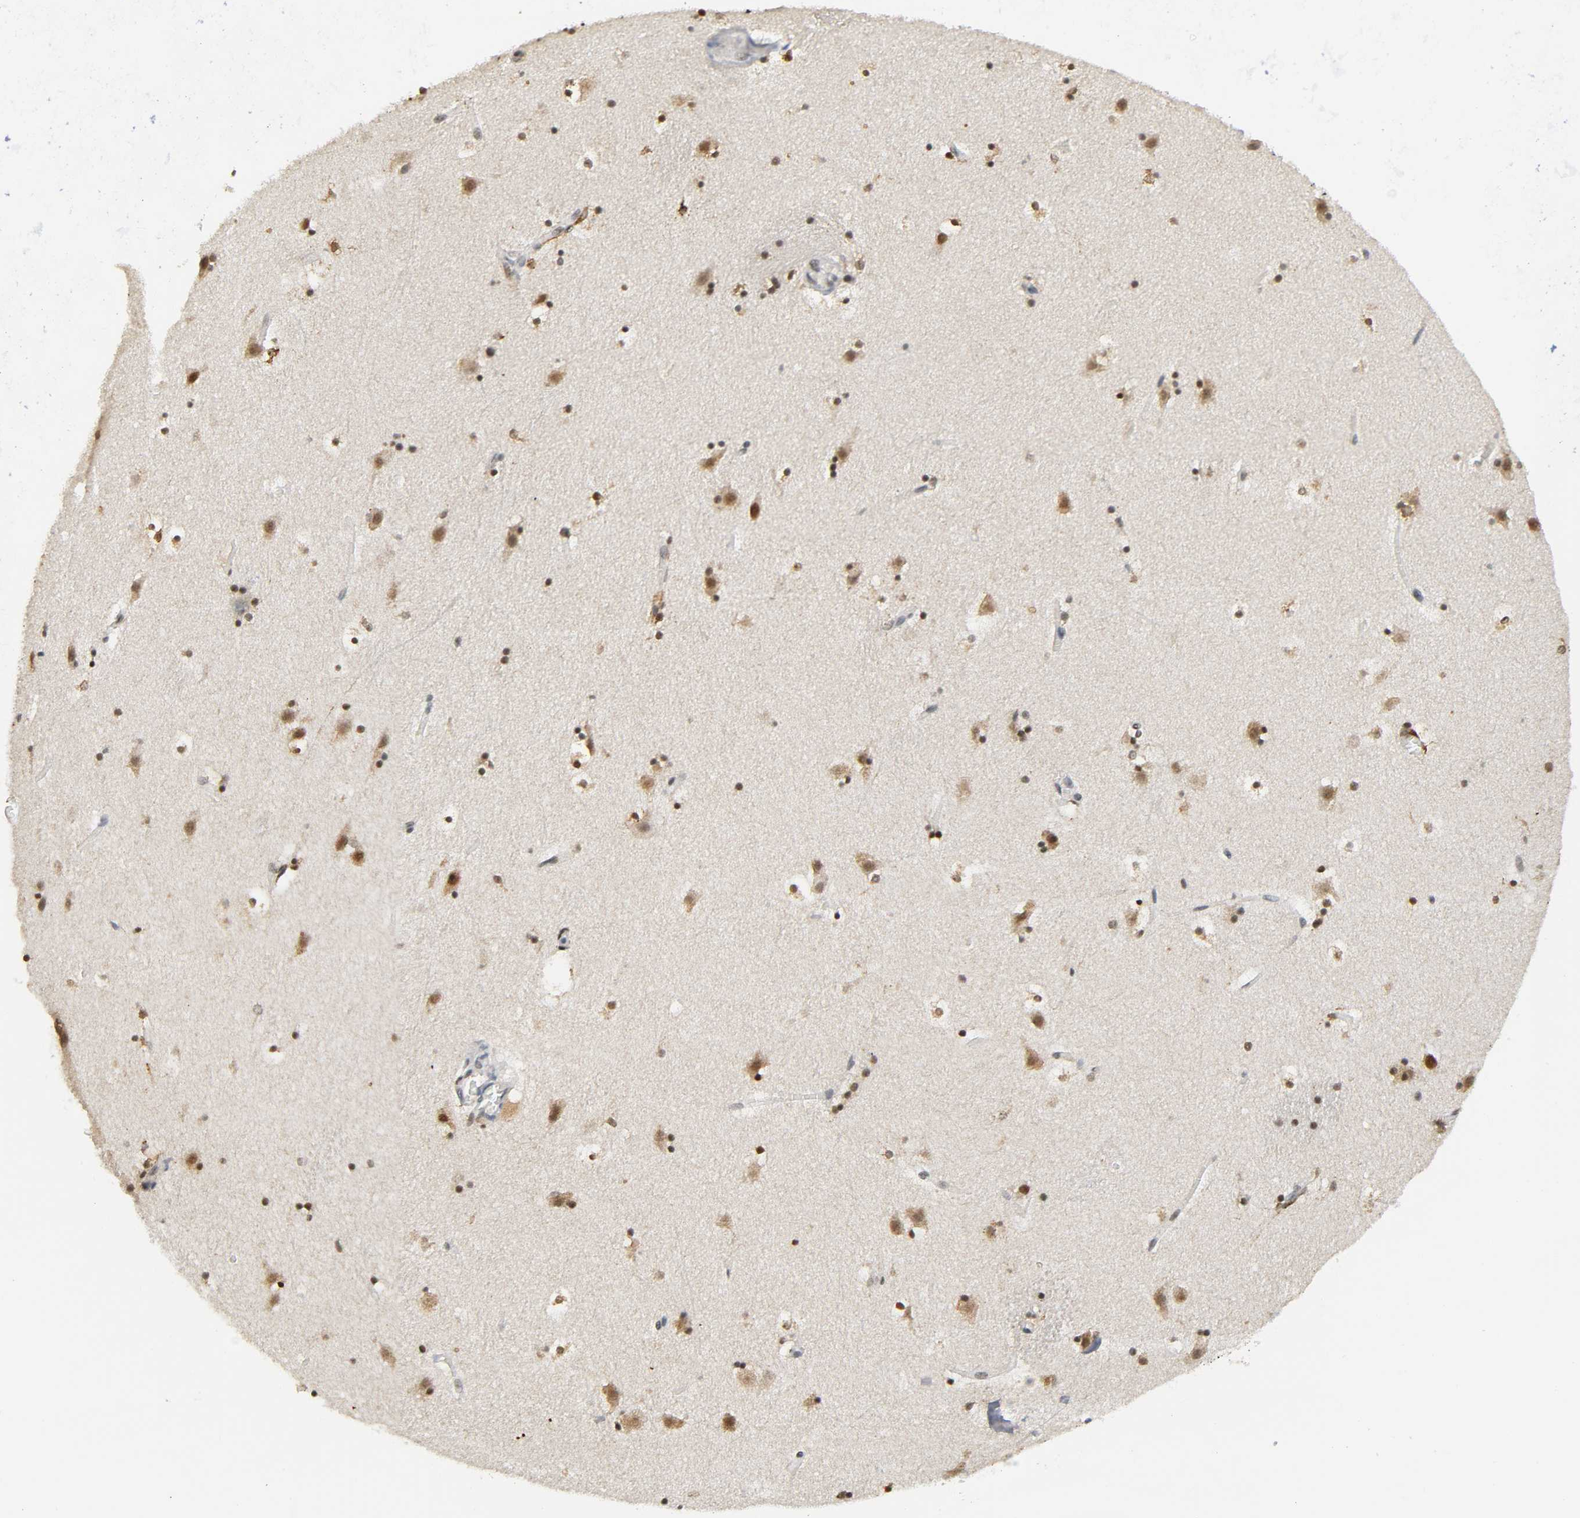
{"staining": {"intensity": "moderate", "quantity": "25%-75%", "location": "nuclear"}, "tissue": "caudate", "cell_type": "Glial cells", "image_type": "normal", "snomed": [{"axis": "morphology", "description": "Normal tissue, NOS"}, {"axis": "topography", "description": "Lateral ventricle wall"}], "caption": "Approximately 25%-75% of glial cells in unremarkable caudate demonstrate moderate nuclear protein staining as visualized by brown immunohistochemical staining.", "gene": "KAT2B", "patient": {"sex": "male", "age": 45}}